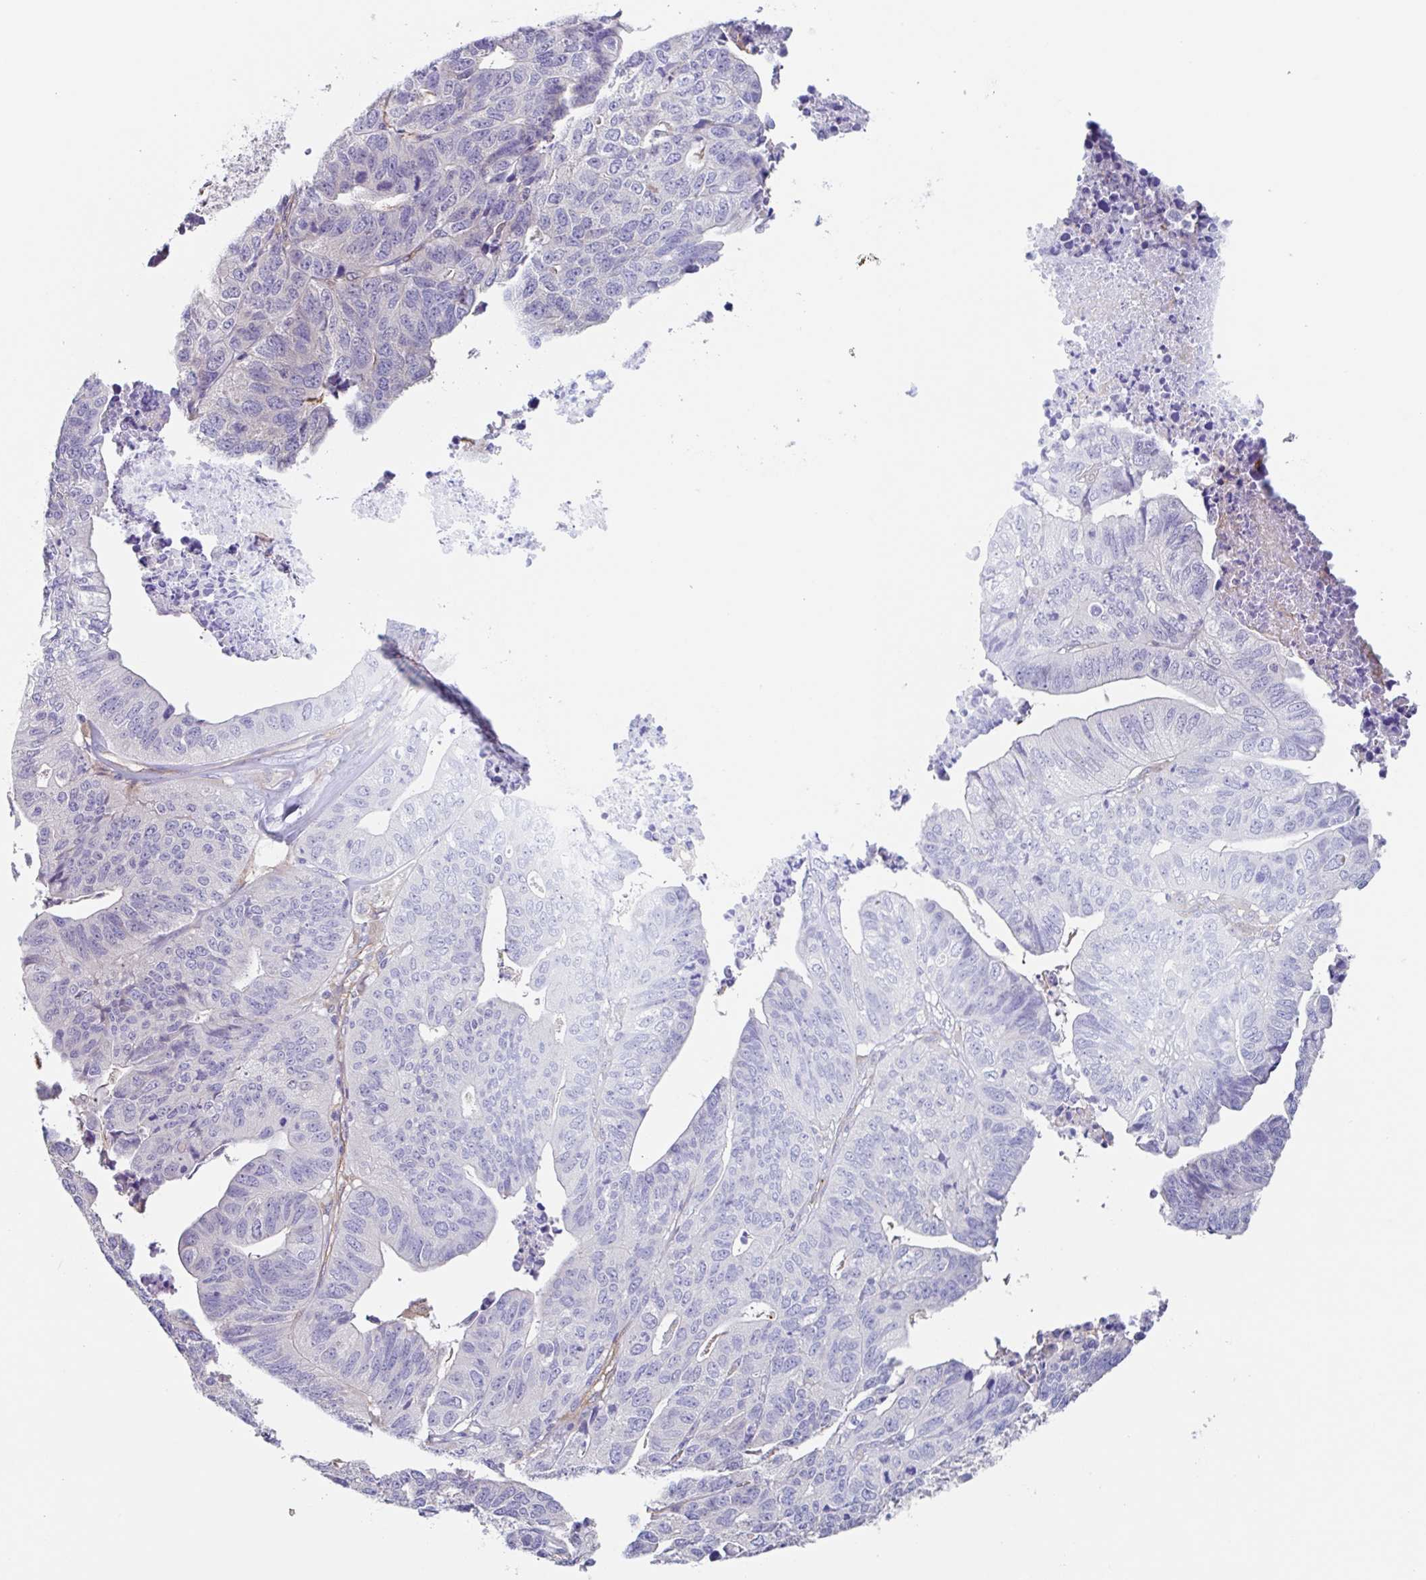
{"staining": {"intensity": "negative", "quantity": "none", "location": "none"}, "tissue": "stomach cancer", "cell_type": "Tumor cells", "image_type": "cancer", "snomed": [{"axis": "morphology", "description": "Adenocarcinoma, NOS"}, {"axis": "topography", "description": "Stomach, upper"}], "caption": "A micrograph of stomach adenocarcinoma stained for a protein displays no brown staining in tumor cells.", "gene": "EHD4", "patient": {"sex": "female", "age": 67}}